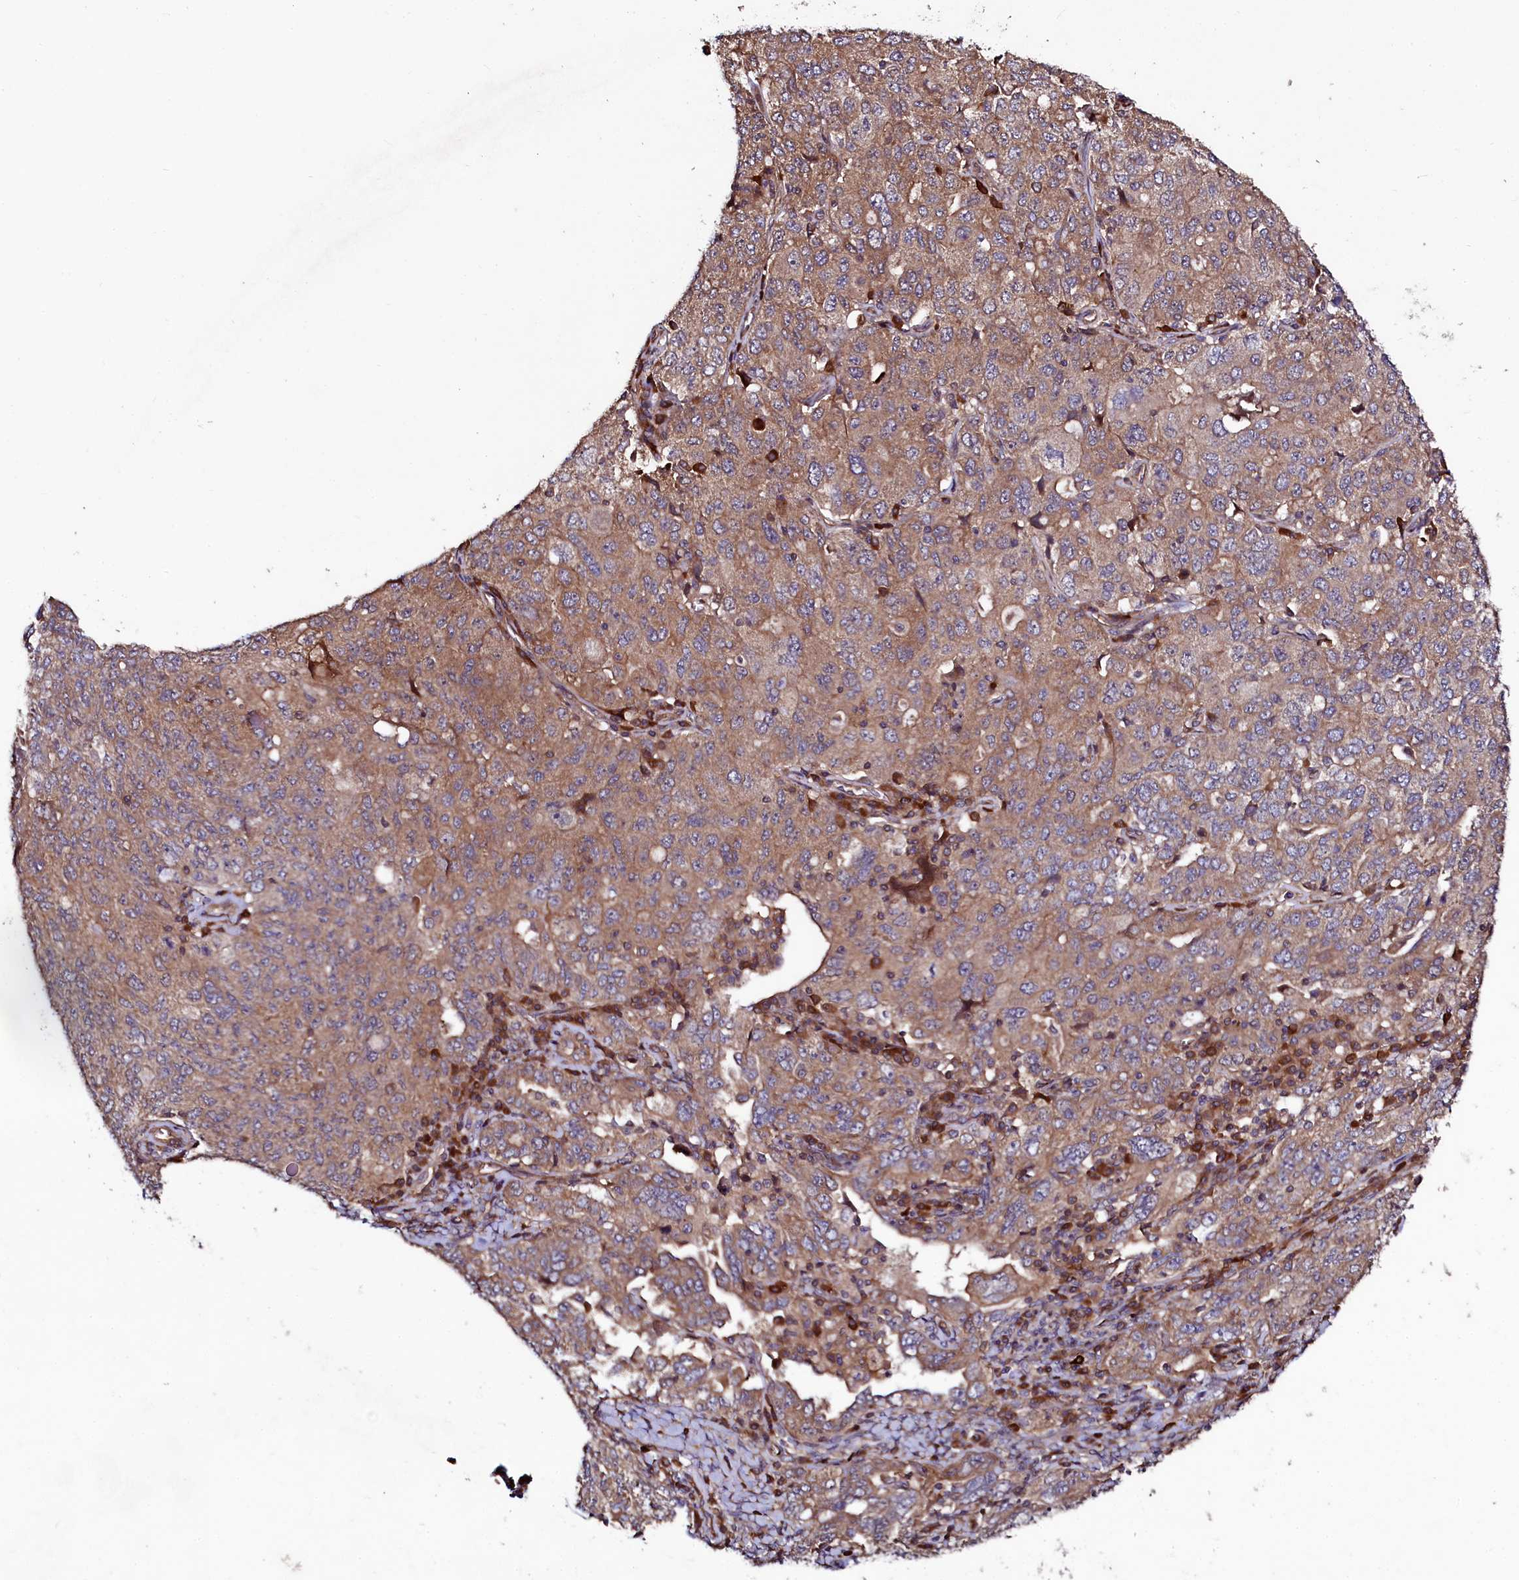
{"staining": {"intensity": "moderate", "quantity": ">75%", "location": "cytoplasmic/membranous"}, "tissue": "ovarian cancer", "cell_type": "Tumor cells", "image_type": "cancer", "snomed": [{"axis": "morphology", "description": "Carcinoma, endometroid"}, {"axis": "topography", "description": "Ovary"}], "caption": "Immunohistochemistry photomicrograph of ovarian cancer stained for a protein (brown), which exhibits medium levels of moderate cytoplasmic/membranous positivity in approximately >75% of tumor cells.", "gene": "USPL1", "patient": {"sex": "female", "age": 62}}